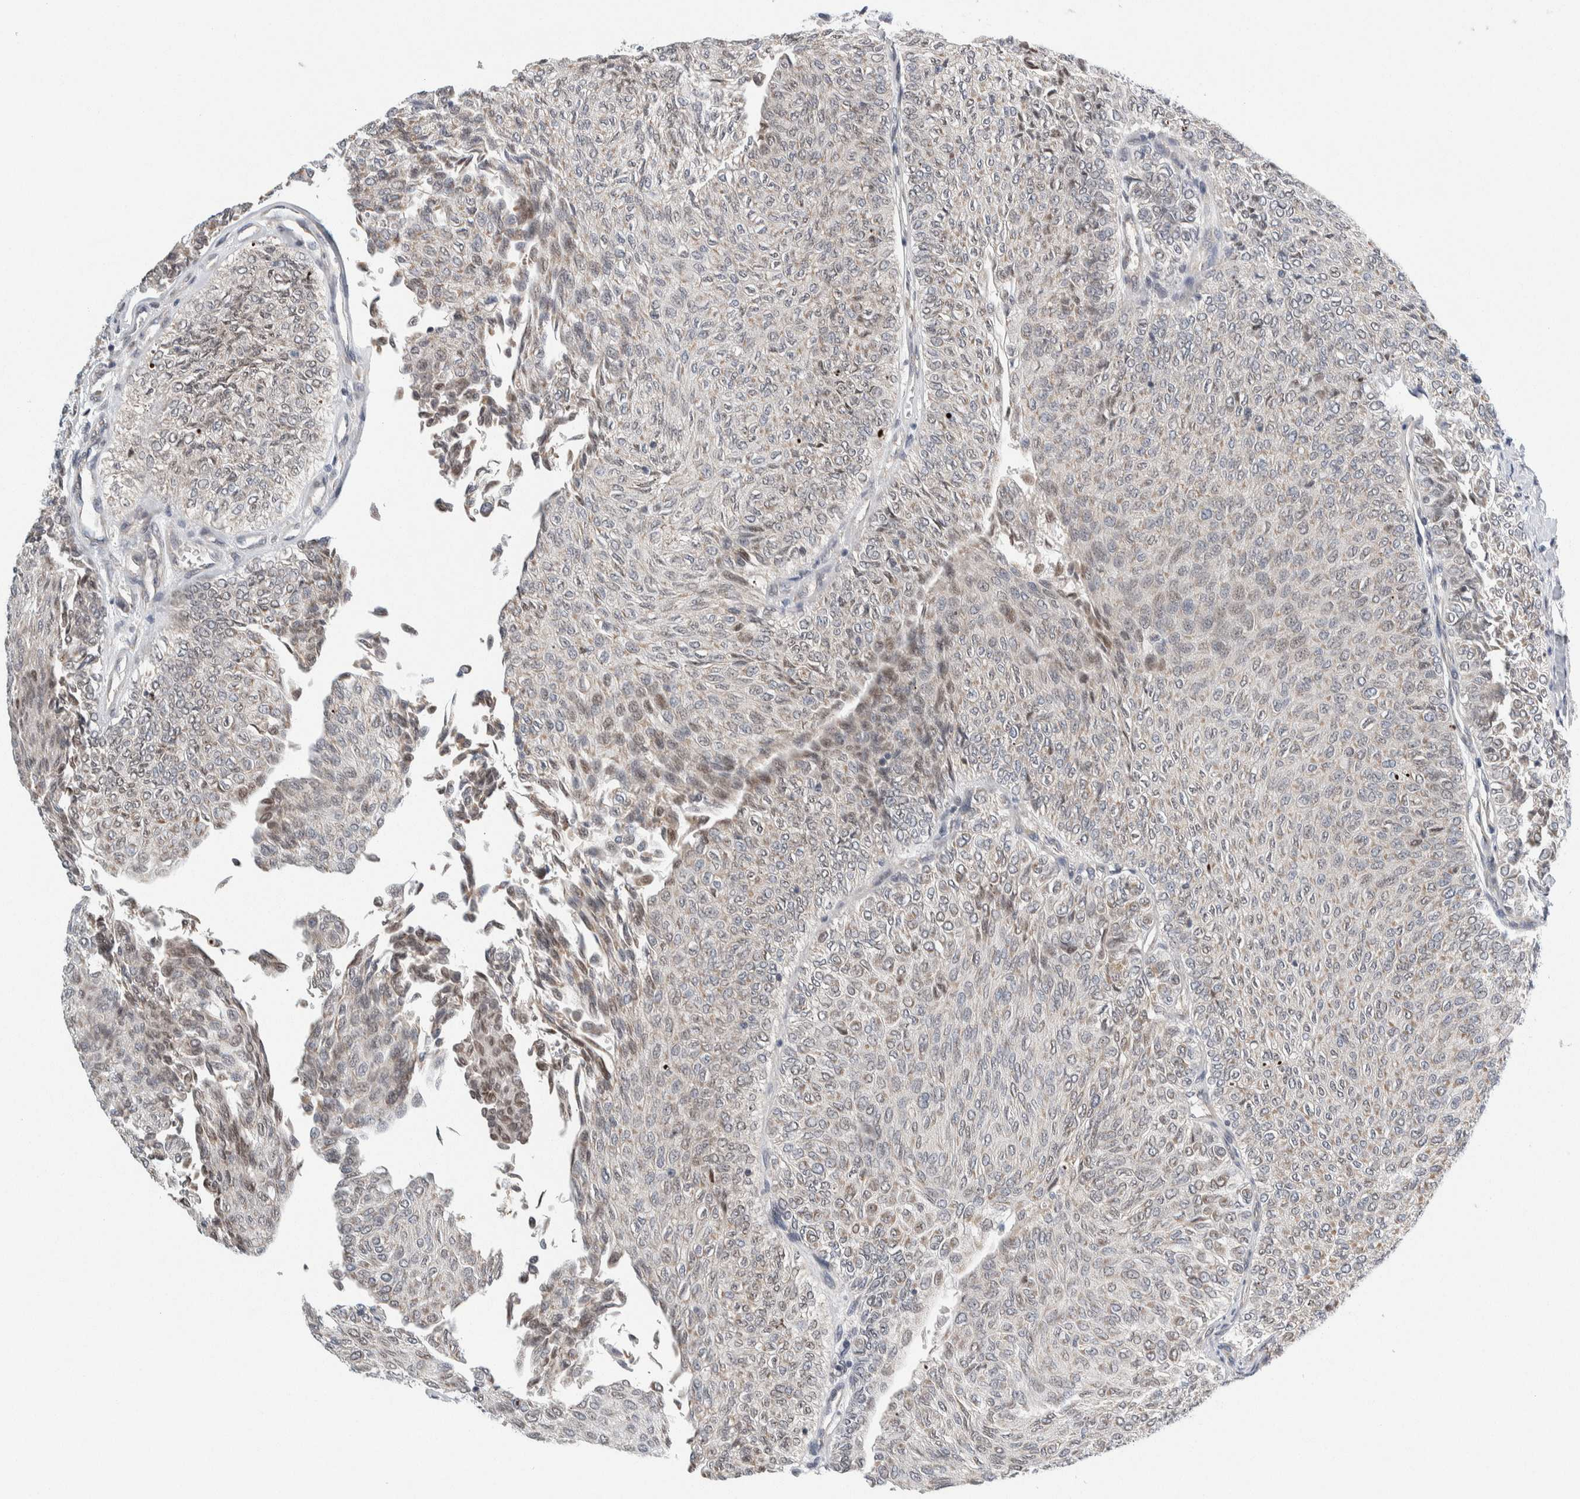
{"staining": {"intensity": "weak", "quantity": "25%-75%", "location": "cytoplasmic/membranous,nuclear"}, "tissue": "urothelial cancer", "cell_type": "Tumor cells", "image_type": "cancer", "snomed": [{"axis": "morphology", "description": "Urothelial carcinoma, Low grade"}, {"axis": "topography", "description": "Urinary bladder"}], "caption": "DAB immunohistochemical staining of human urothelial carcinoma (low-grade) exhibits weak cytoplasmic/membranous and nuclear protein expression in approximately 25%-75% of tumor cells.", "gene": "NEUROD1", "patient": {"sex": "male", "age": 78}}